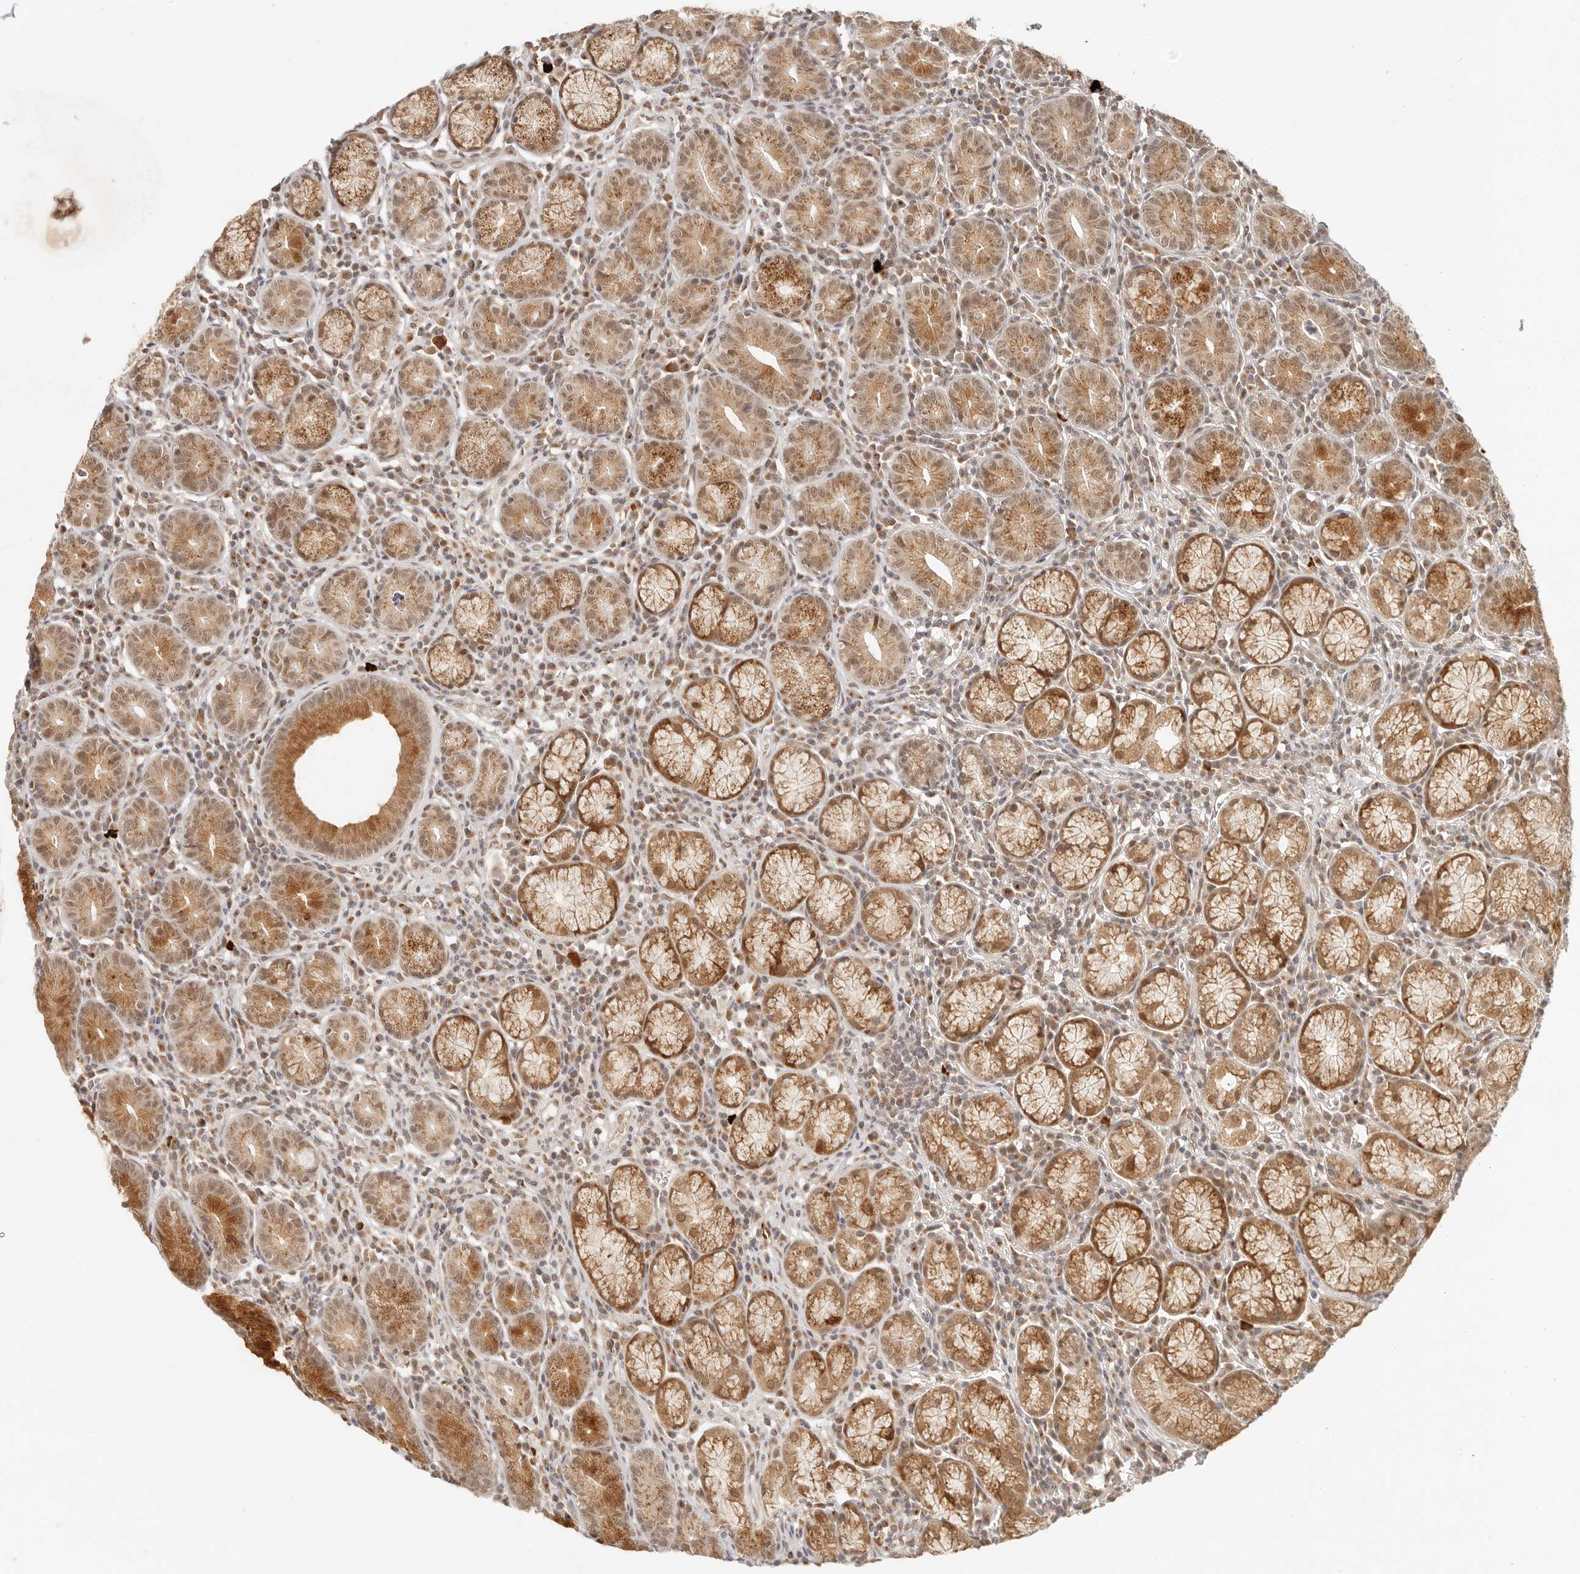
{"staining": {"intensity": "strong", "quantity": "25%-75%", "location": "cytoplasmic/membranous,nuclear"}, "tissue": "stomach", "cell_type": "Glandular cells", "image_type": "normal", "snomed": [{"axis": "morphology", "description": "Normal tissue, NOS"}, {"axis": "topography", "description": "Stomach"}], "caption": "Immunohistochemical staining of benign stomach shows 25%-75% levels of strong cytoplasmic/membranous,nuclear protein positivity in about 25%-75% of glandular cells.", "gene": "INTS11", "patient": {"sex": "male", "age": 55}}